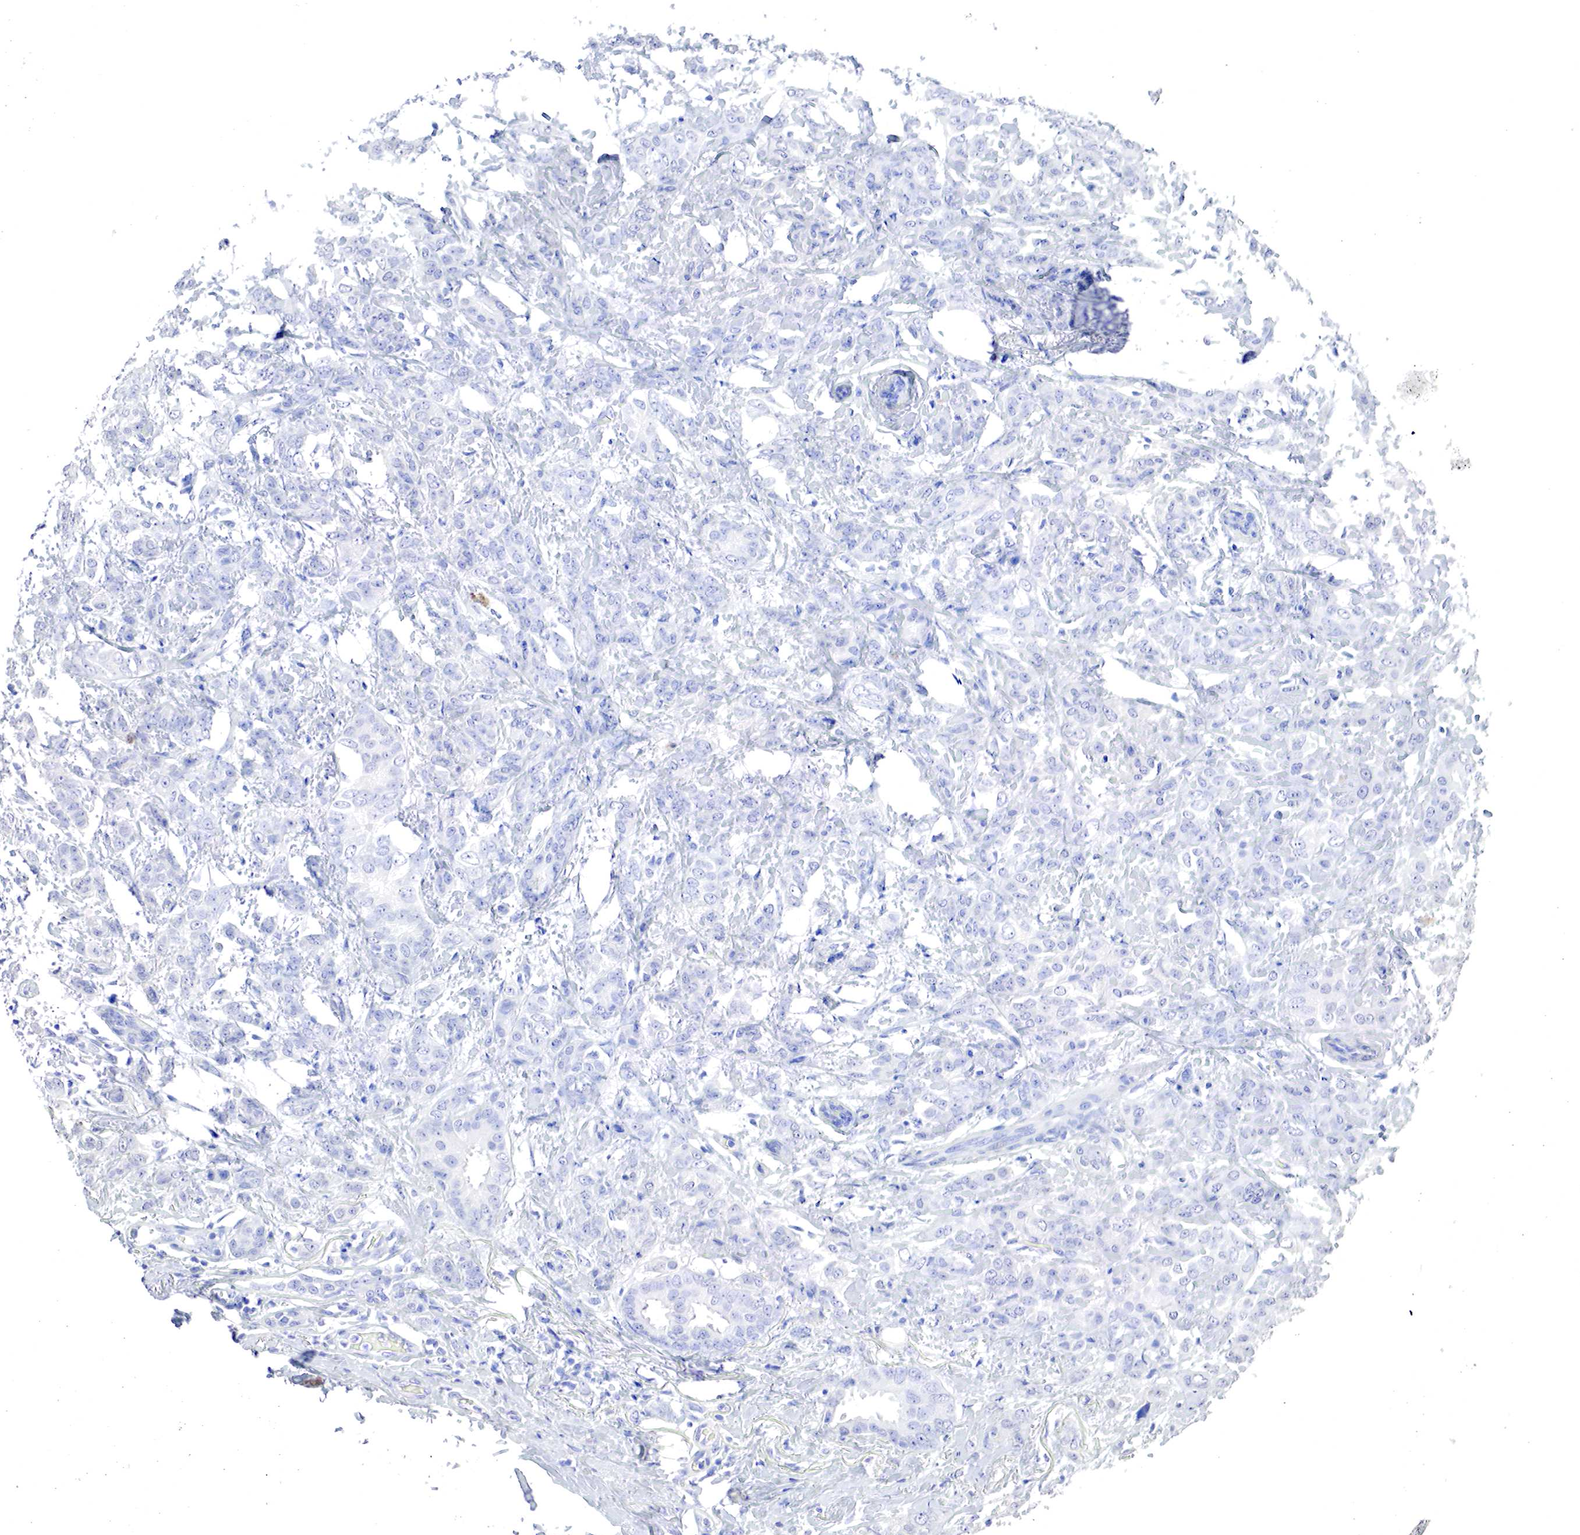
{"staining": {"intensity": "negative", "quantity": "none", "location": "none"}, "tissue": "breast cancer", "cell_type": "Tumor cells", "image_type": "cancer", "snomed": [{"axis": "morphology", "description": "Duct carcinoma"}, {"axis": "topography", "description": "Breast"}], "caption": "Immunohistochemistry (IHC) image of human breast cancer (invasive ductal carcinoma) stained for a protein (brown), which exhibits no staining in tumor cells.", "gene": "OTC", "patient": {"sex": "female", "age": 53}}